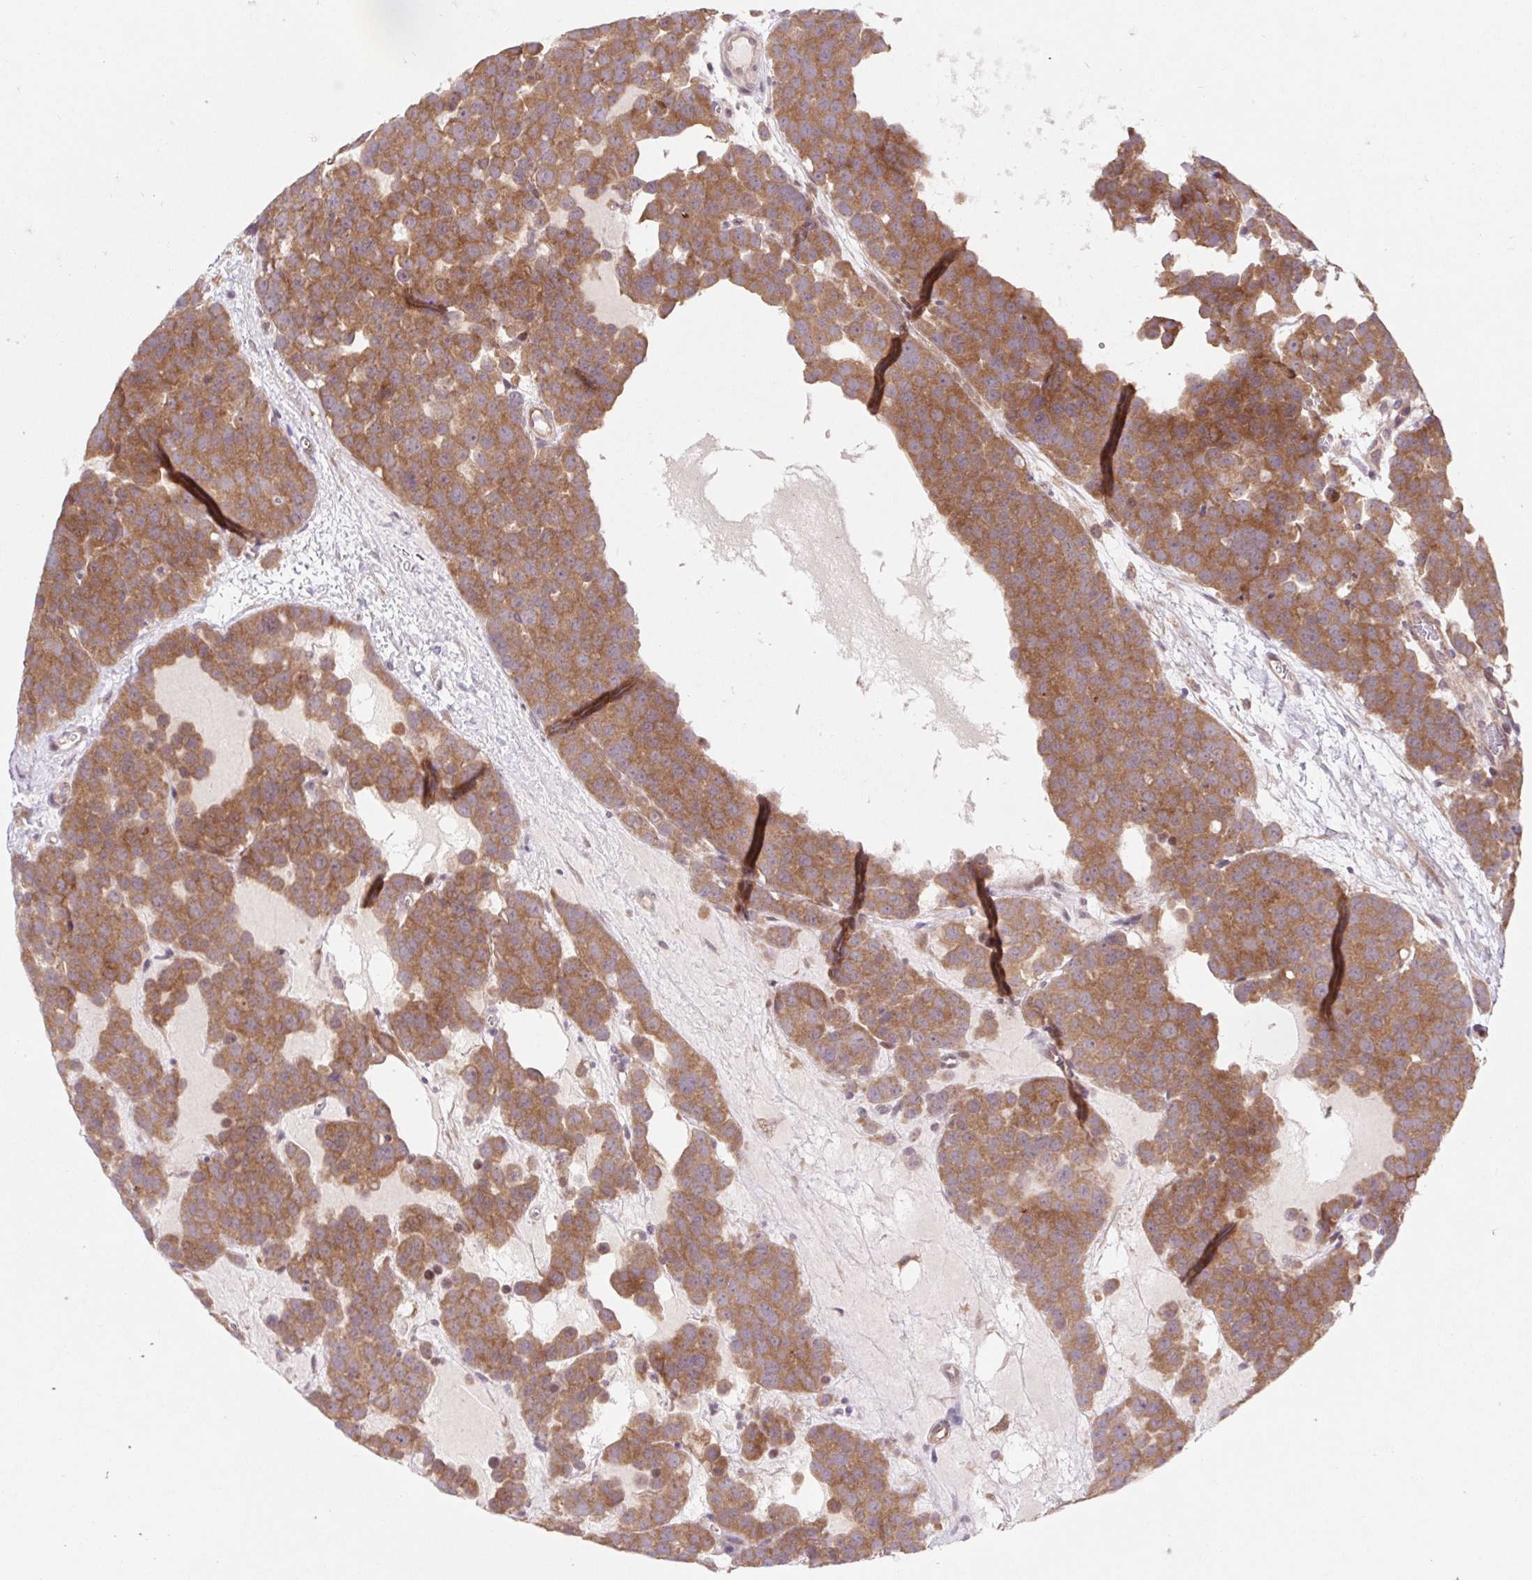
{"staining": {"intensity": "moderate", "quantity": ">75%", "location": "cytoplasmic/membranous"}, "tissue": "testis cancer", "cell_type": "Tumor cells", "image_type": "cancer", "snomed": [{"axis": "morphology", "description": "Seminoma, NOS"}, {"axis": "topography", "description": "Testis"}], "caption": "Seminoma (testis) was stained to show a protein in brown. There is medium levels of moderate cytoplasmic/membranous staining in approximately >75% of tumor cells.", "gene": "HFE", "patient": {"sex": "male", "age": 71}}